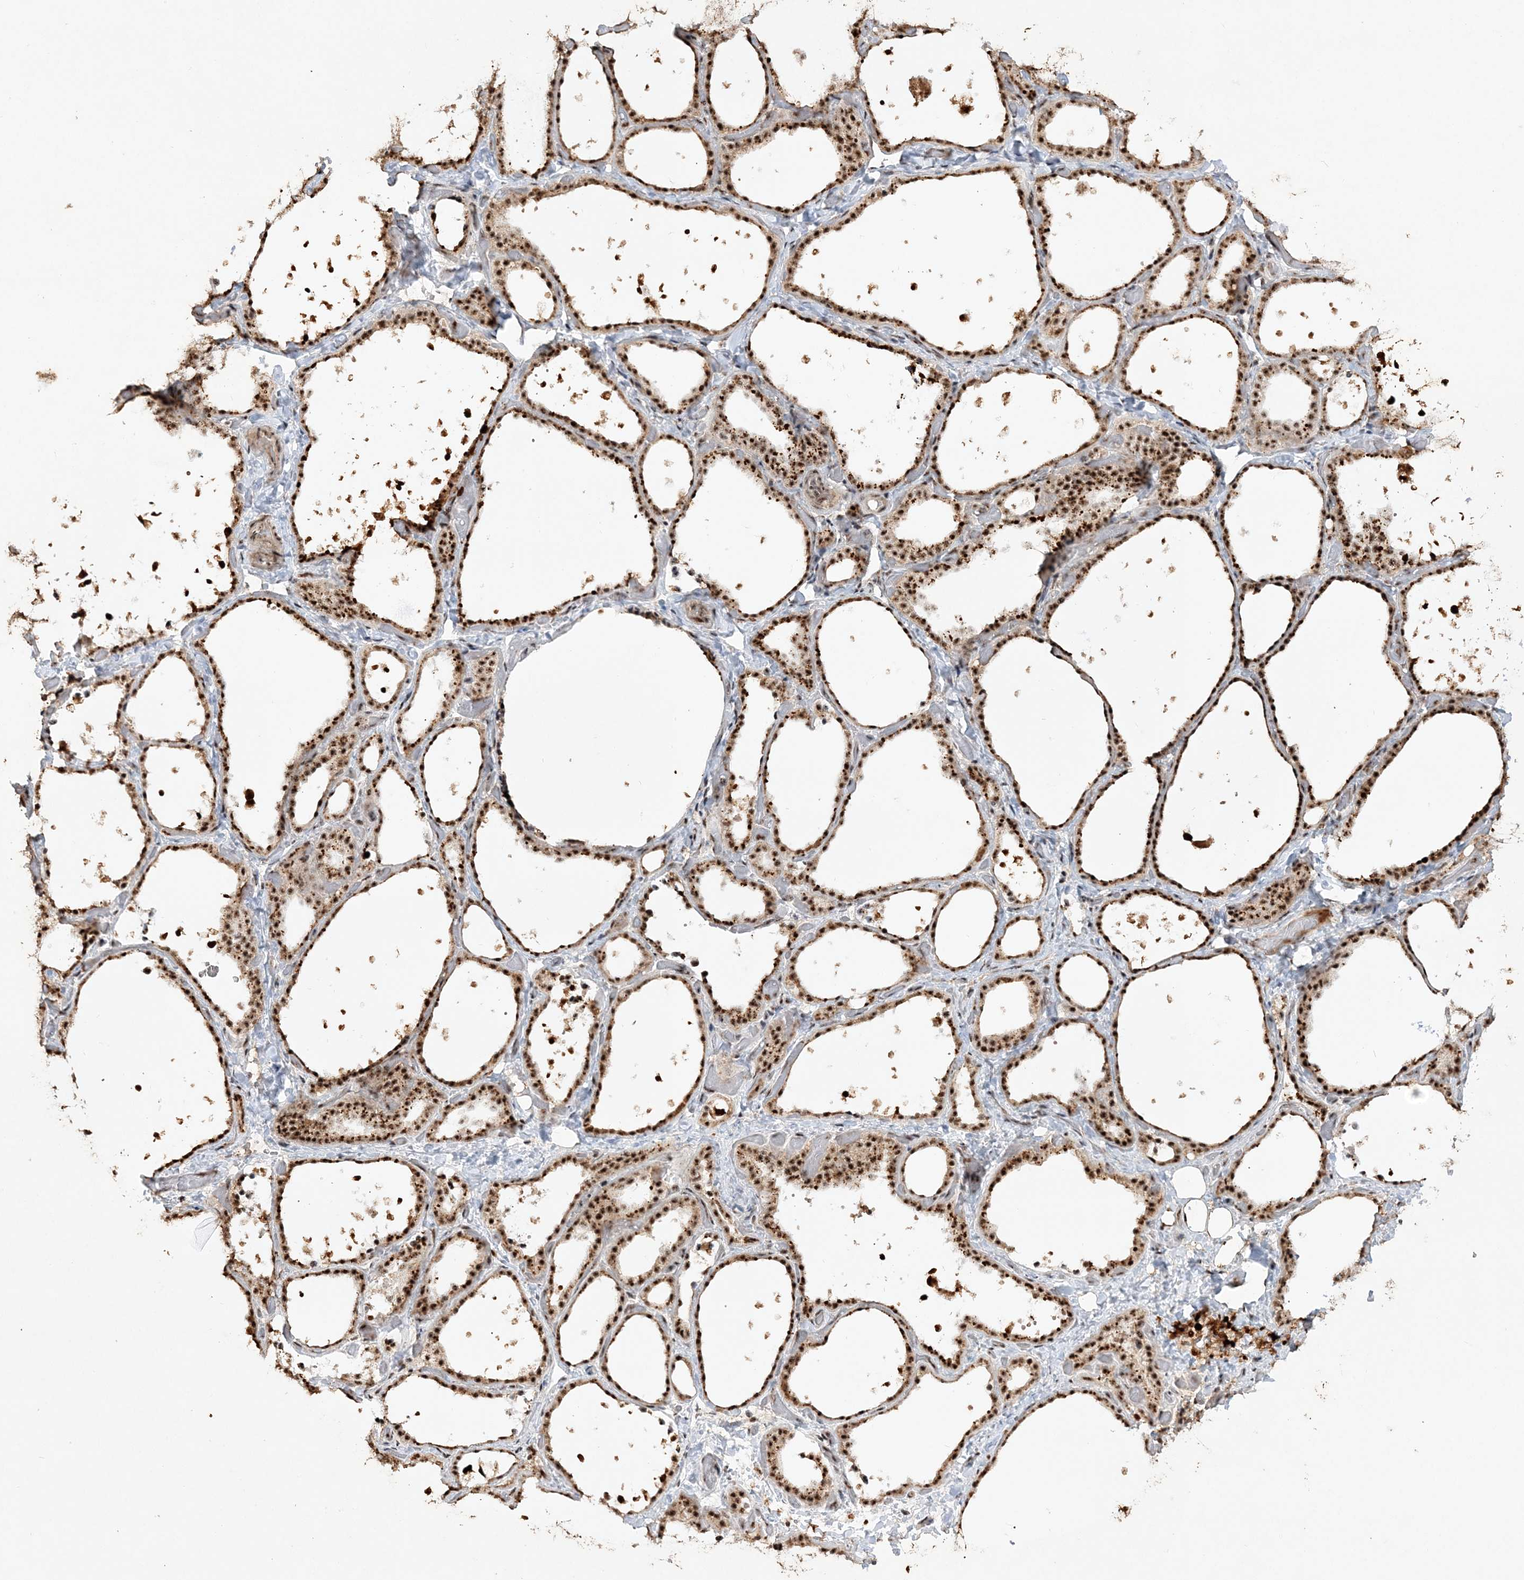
{"staining": {"intensity": "strong", "quantity": ">75%", "location": "nuclear"}, "tissue": "thyroid gland", "cell_type": "Glandular cells", "image_type": "normal", "snomed": [{"axis": "morphology", "description": "Normal tissue, NOS"}, {"axis": "topography", "description": "Thyroid gland"}], "caption": "Benign thyroid gland was stained to show a protein in brown. There is high levels of strong nuclear positivity in about >75% of glandular cells. Nuclei are stained in blue.", "gene": "POLR3B", "patient": {"sex": "female", "age": 44}}